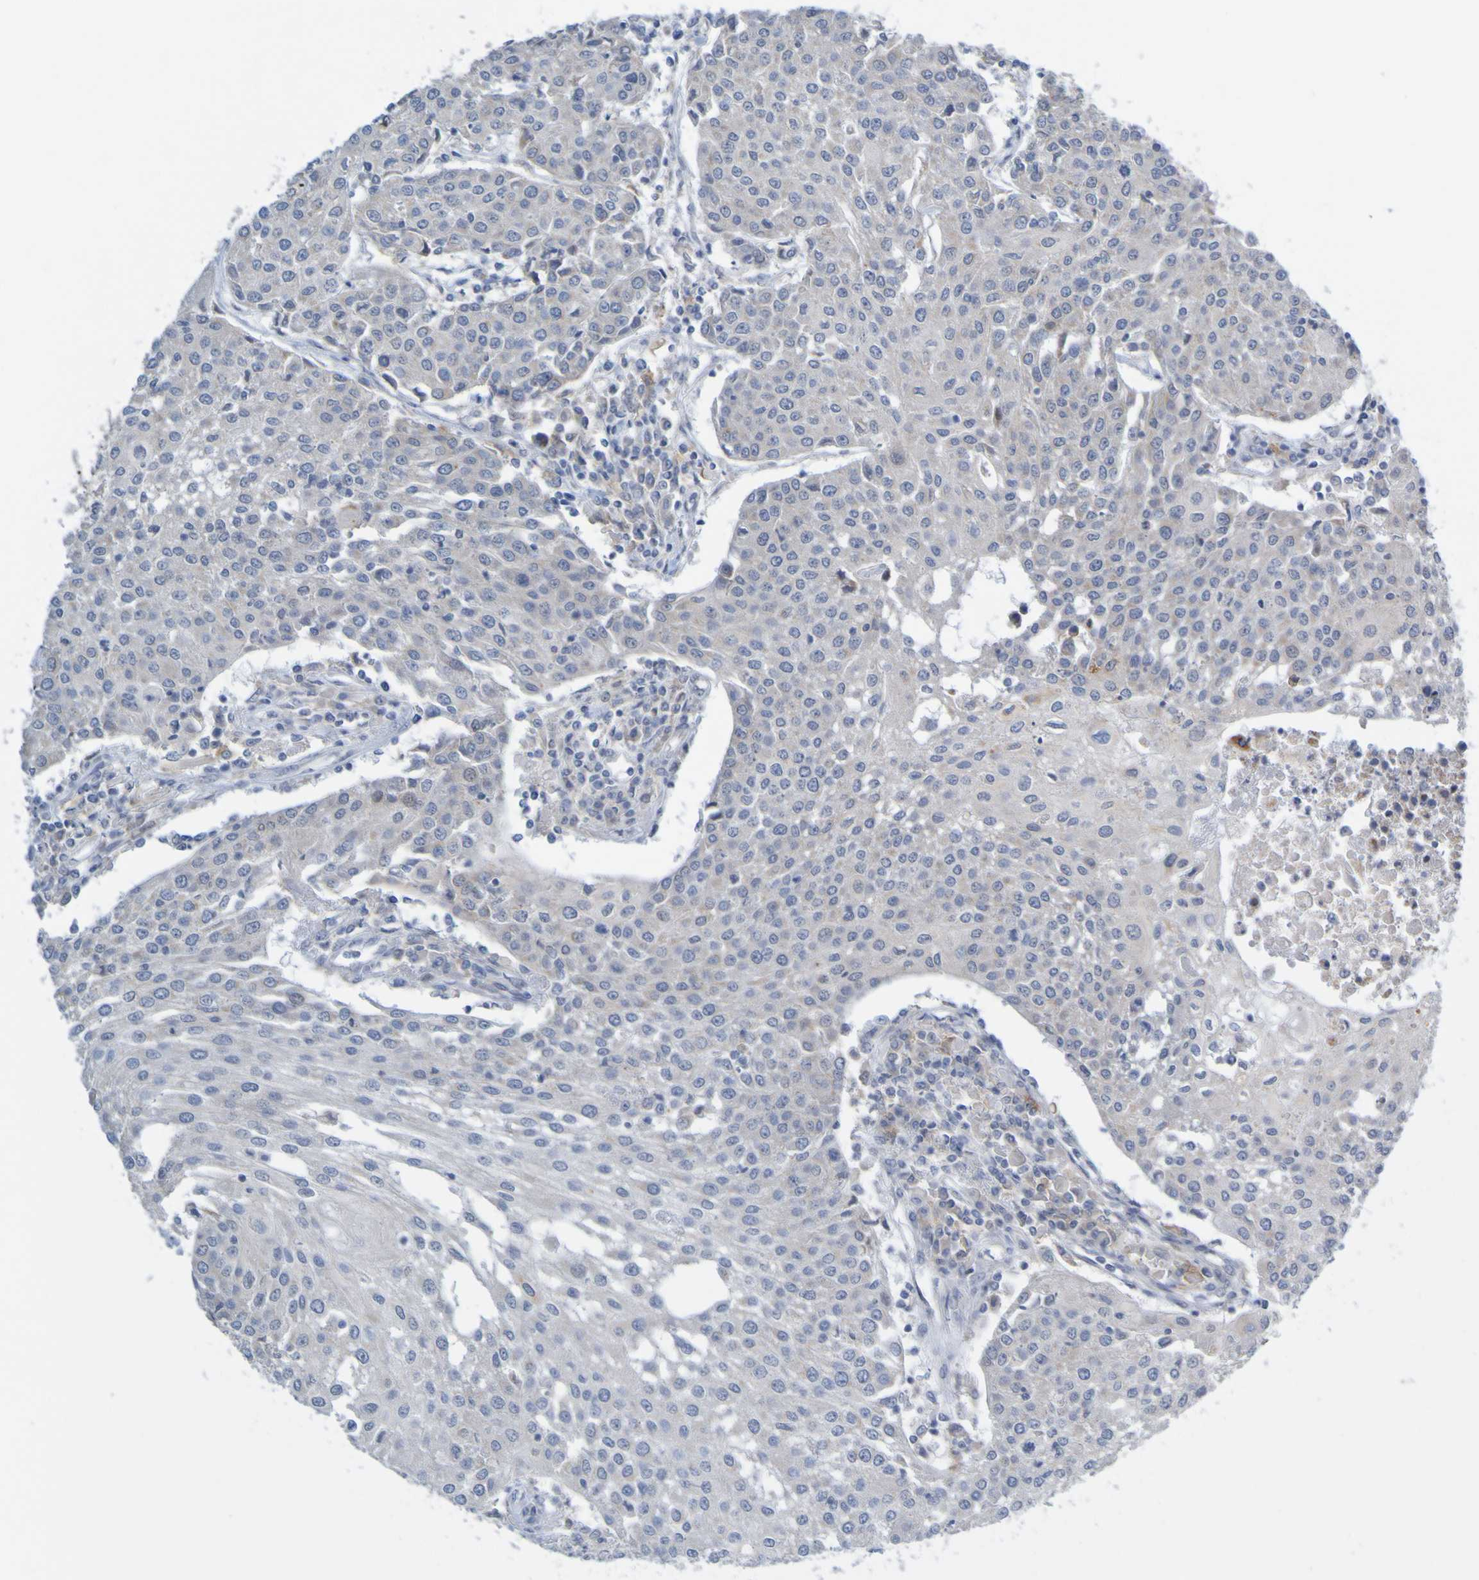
{"staining": {"intensity": "negative", "quantity": "none", "location": "none"}, "tissue": "urothelial cancer", "cell_type": "Tumor cells", "image_type": "cancer", "snomed": [{"axis": "morphology", "description": "Urothelial carcinoma, High grade"}, {"axis": "topography", "description": "Urinary bladder"}], "caption": "This photomicrograph is of urothelial carcinoma (high-grade) stained with immunohistochemistry (IHC) to label a protein in brown with the nuclei are counter-stained blue. There is no expression in tumor cells.", "gene": "LILRB5", "patient": {"sex": "female", "age": 85}}